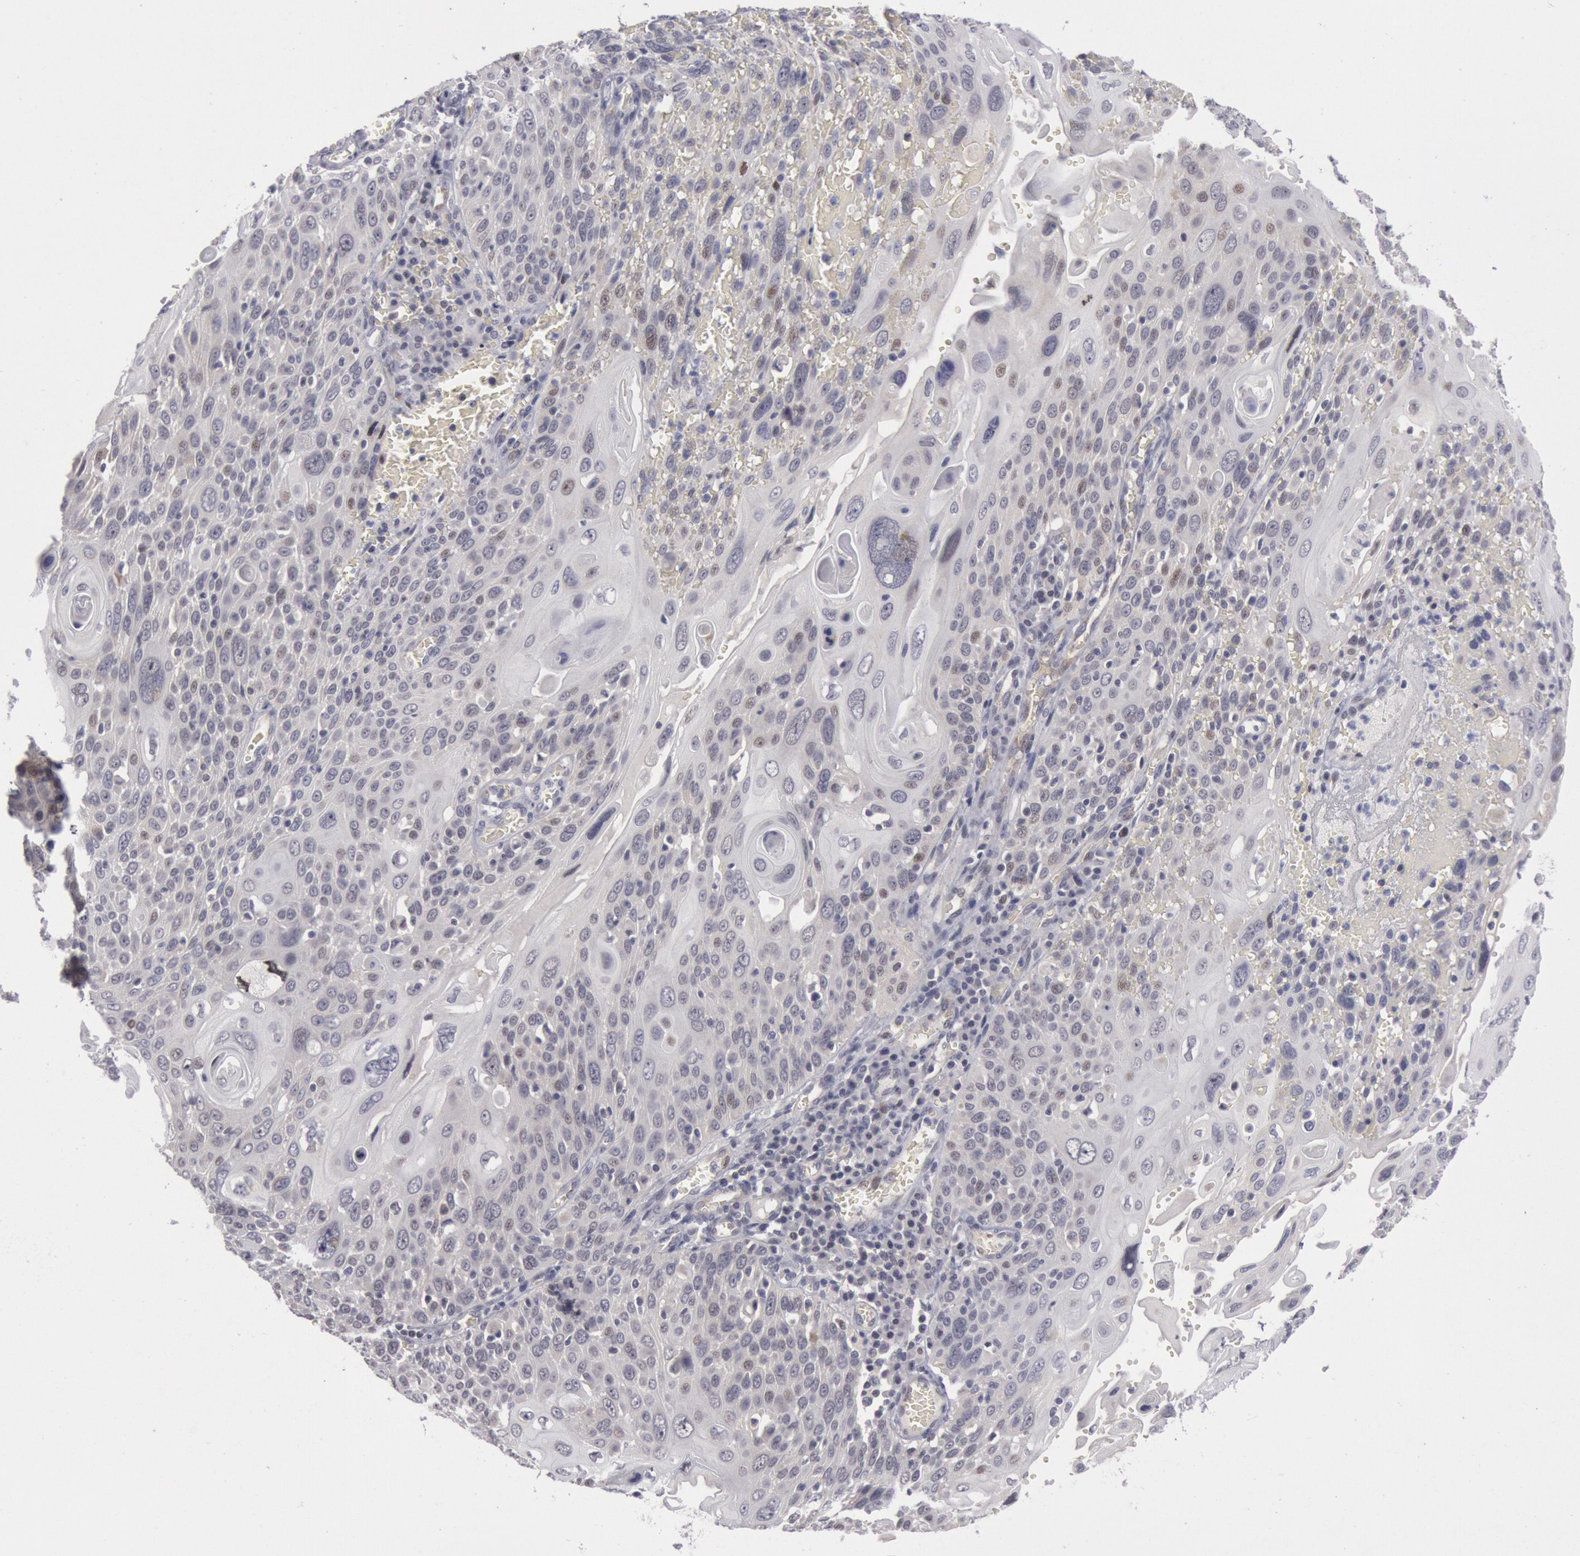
{"staining": {"intensity": "moderate", "quantity": "<25%", "location": "nuclear"}, "tissue": "cervical cancer", "cell_type": "Tumor cells", "image_type": "cancer", "snomed": [{"axis": "morphology", "description": "Squamous cell carcinoma, NOS"}, {"axis": "topography", "description": "Cervix"}], "caption": "This photomicrograph reveals cervical cancer (squamous cell carcinoma) stained with immunohistochemistry (IHC) to label a protein in brown. The nuclear of tumor cells show moderate positivity for the protein. Nuclei are counter-stained blue.", "gene": "JOSD1", "patient": {"sex": "female", "age": 54}}